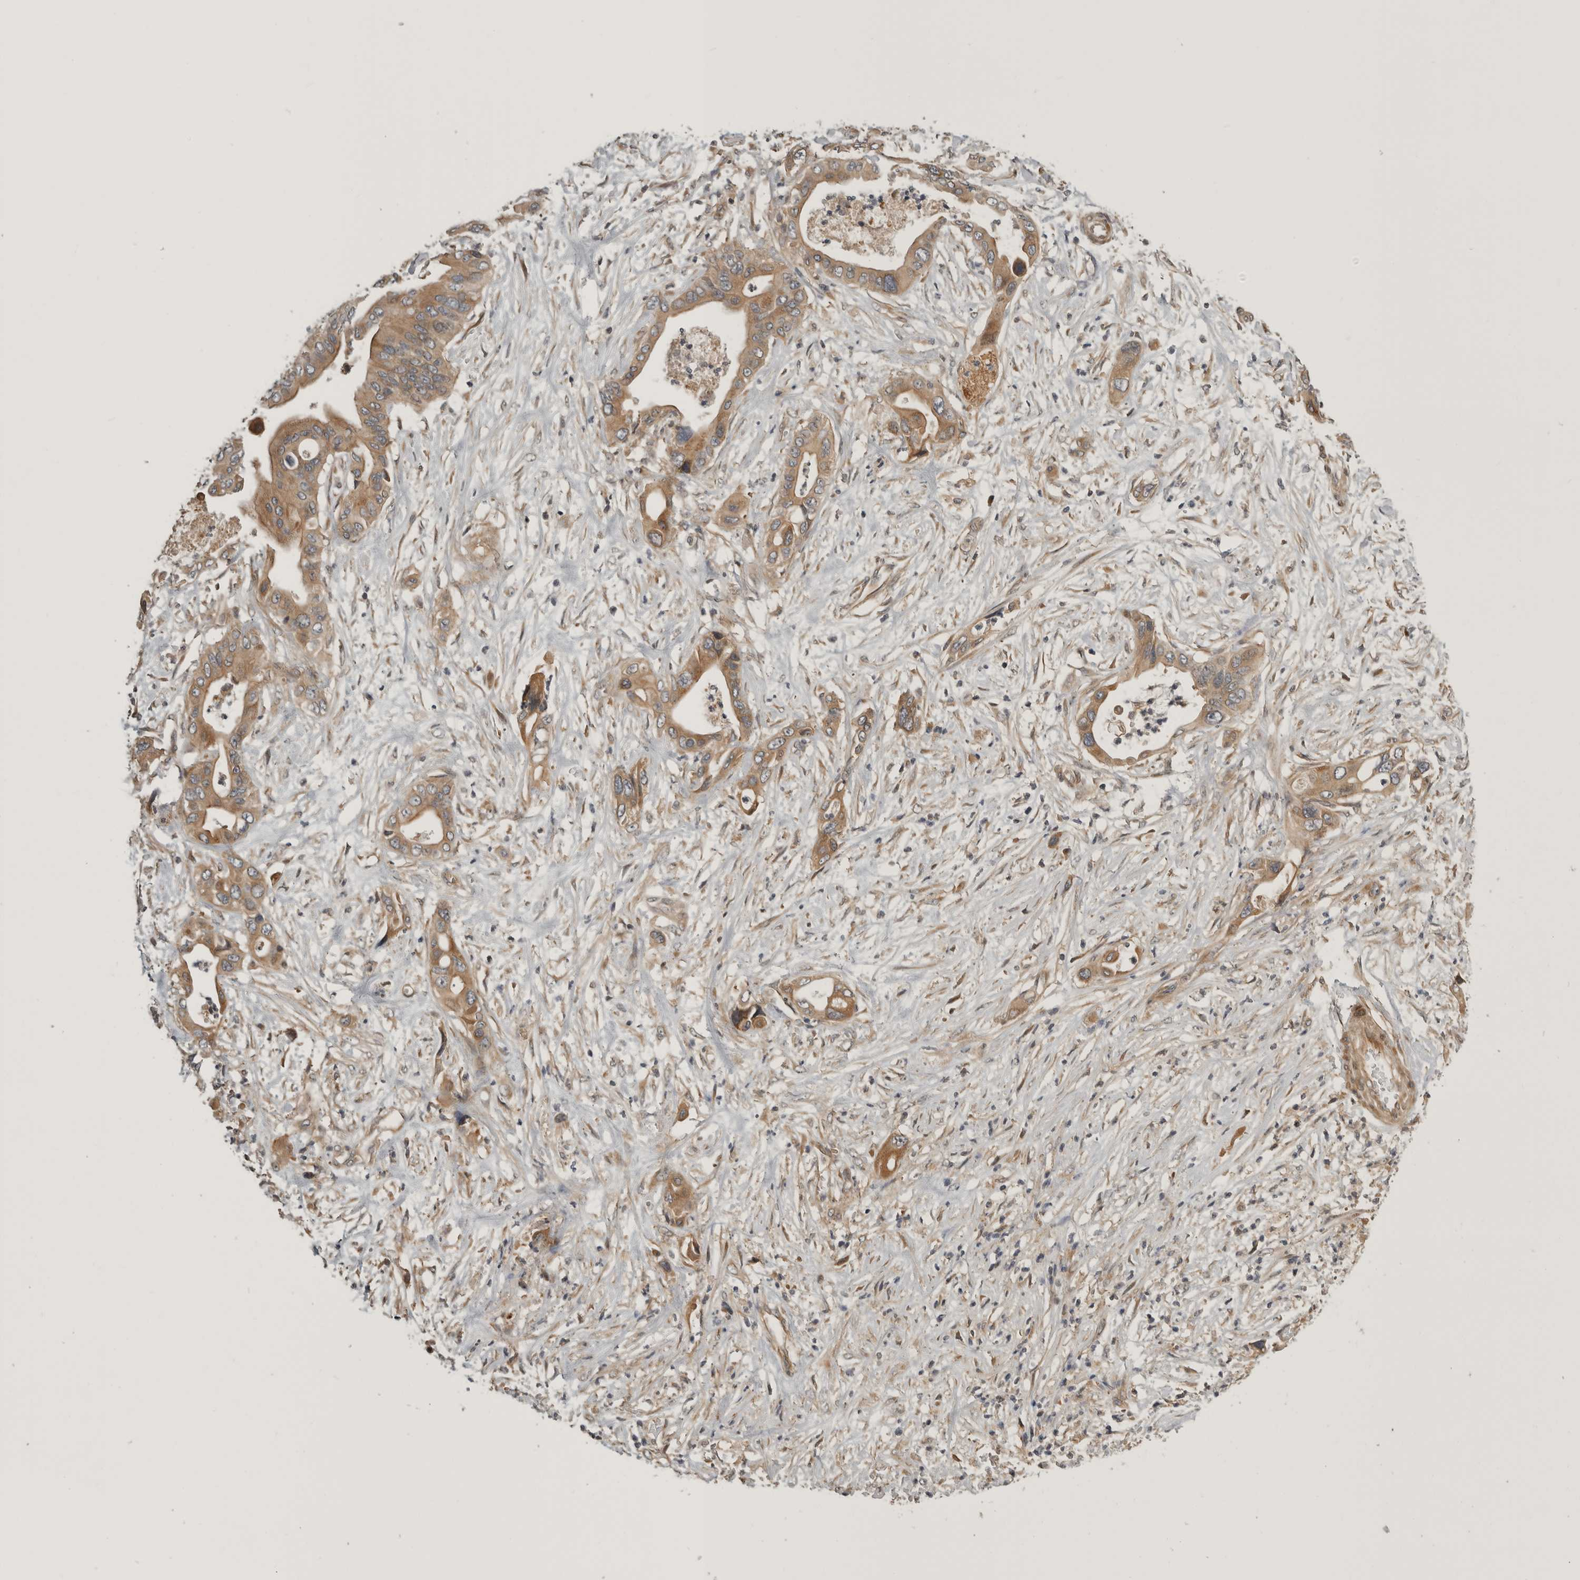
{"staining": {"intensity": "moderate", "quantity": ">75%", "location": "cytoplasmic/membranous"}, "tissue": "pancreatic cancer", "cell_type": "Tumor cells", "image_type": "cancer", "snomed": [{"axis": "morphology", "description": "Adenocarcinoma, NOS"}, {"axis": "topography", "description": "Pancreas"}], "caption": "The histopathology image reveals a brown stain indicating the presence of a protein in the cytoplasmic/membranous of tumor cells in adenocarcinoma (pancreatic).", "gene": "CUEDC1", "patient": {"sex": "male", "age": 66}}